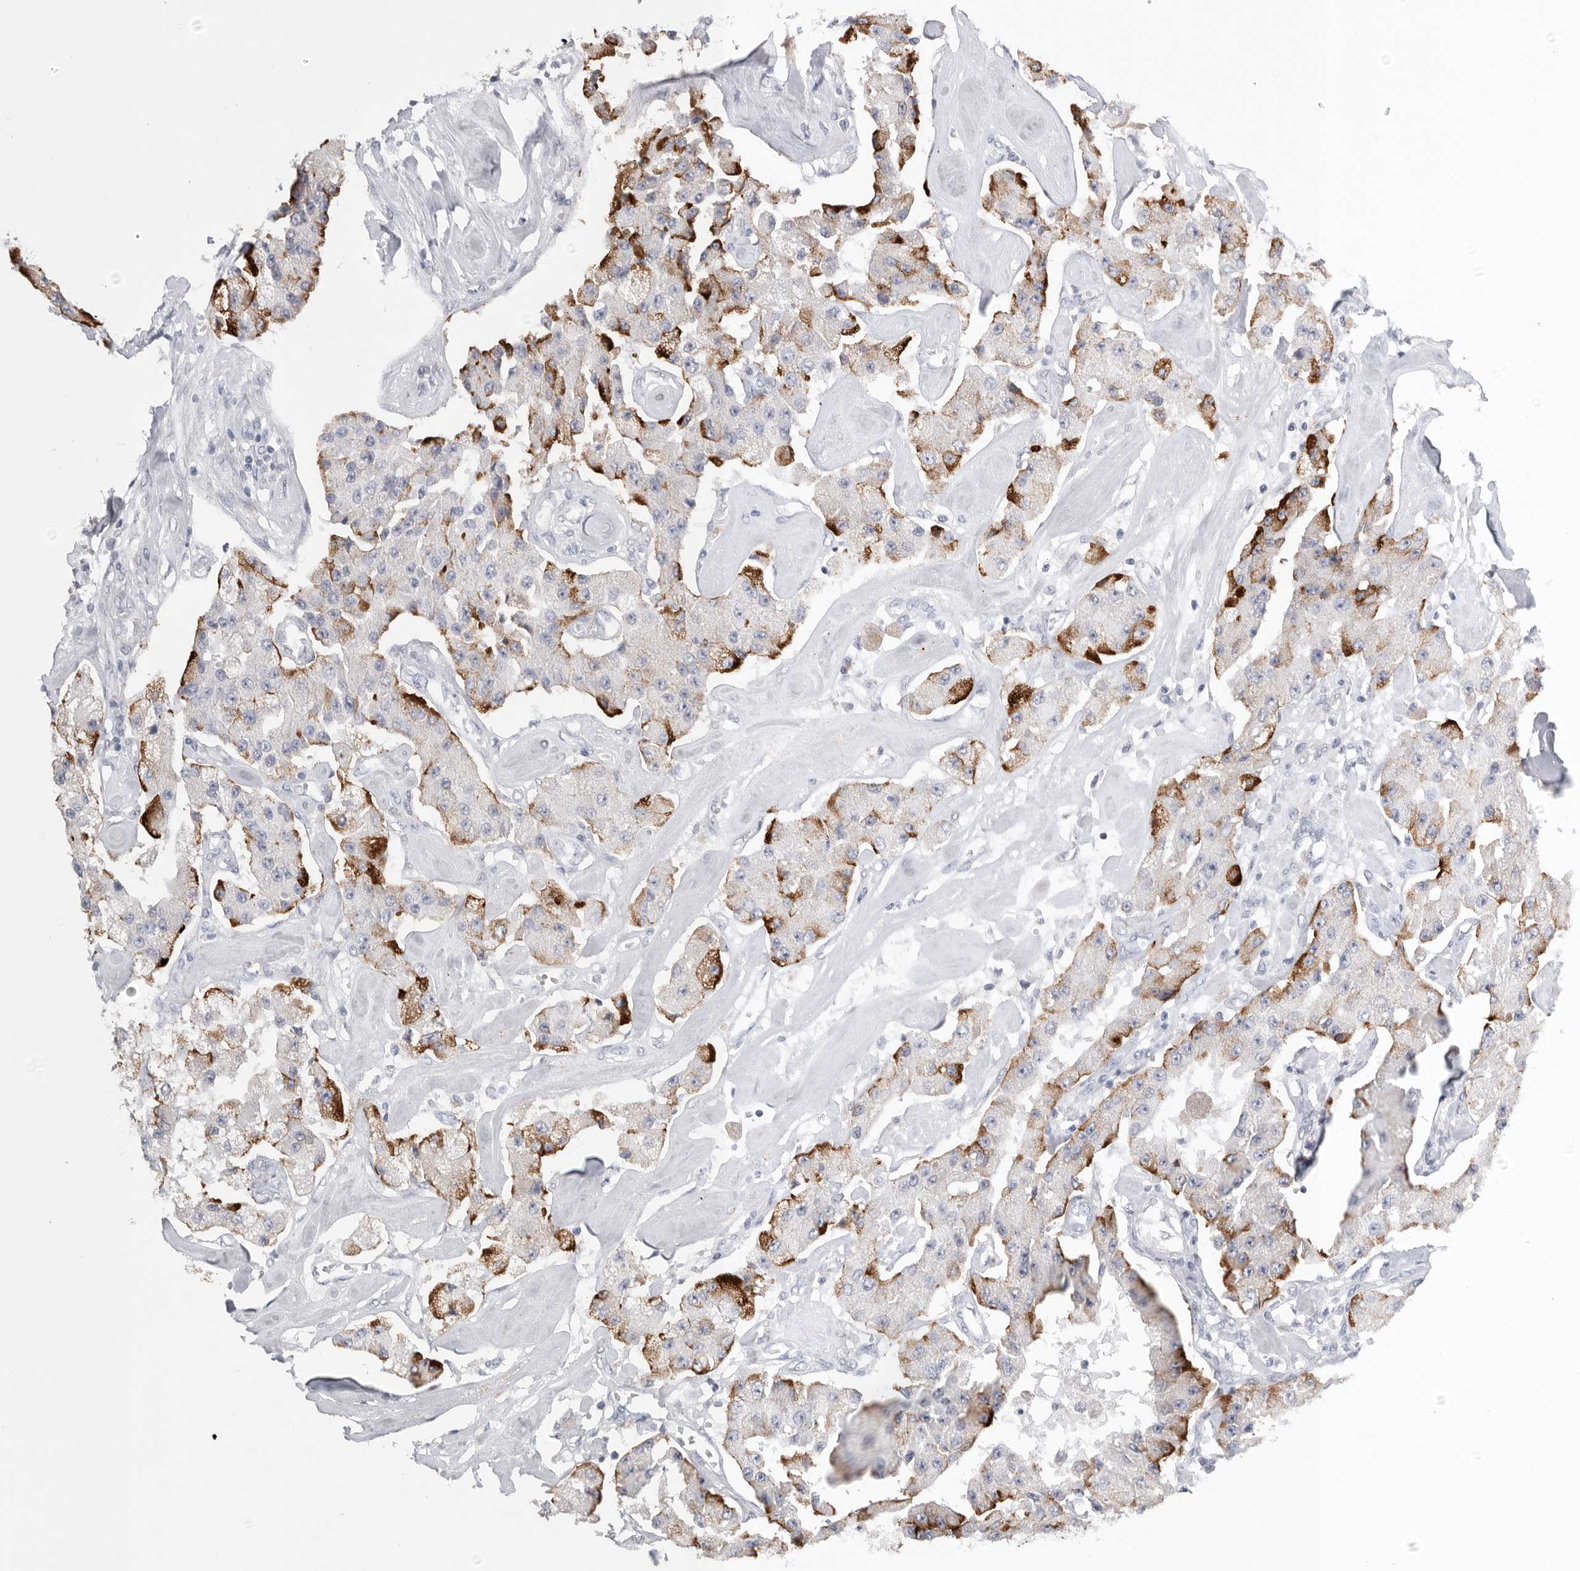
{"staining": {"intensity": "strong", "quantity": "25%-75%", "location": "cytoplasmic/membranous"}, "tissue": "carcinoid", "cell_type": "Tumor cells", "image_type": "cancer", "snomed": [{"axis": "morphology", "description": "Carcinoid, malignant, NOS"}, {"axis": "topography", "description": "Pancreas"}], "caption": "A high-resolution histopathology image shows IHC staining of carcinoid, which reveals strong cytoplasmic/membranous positivity in about 25%-75% of tumor cells.", "gene": "TIMP1", "patient": {"sex": "male", "age": 41}}